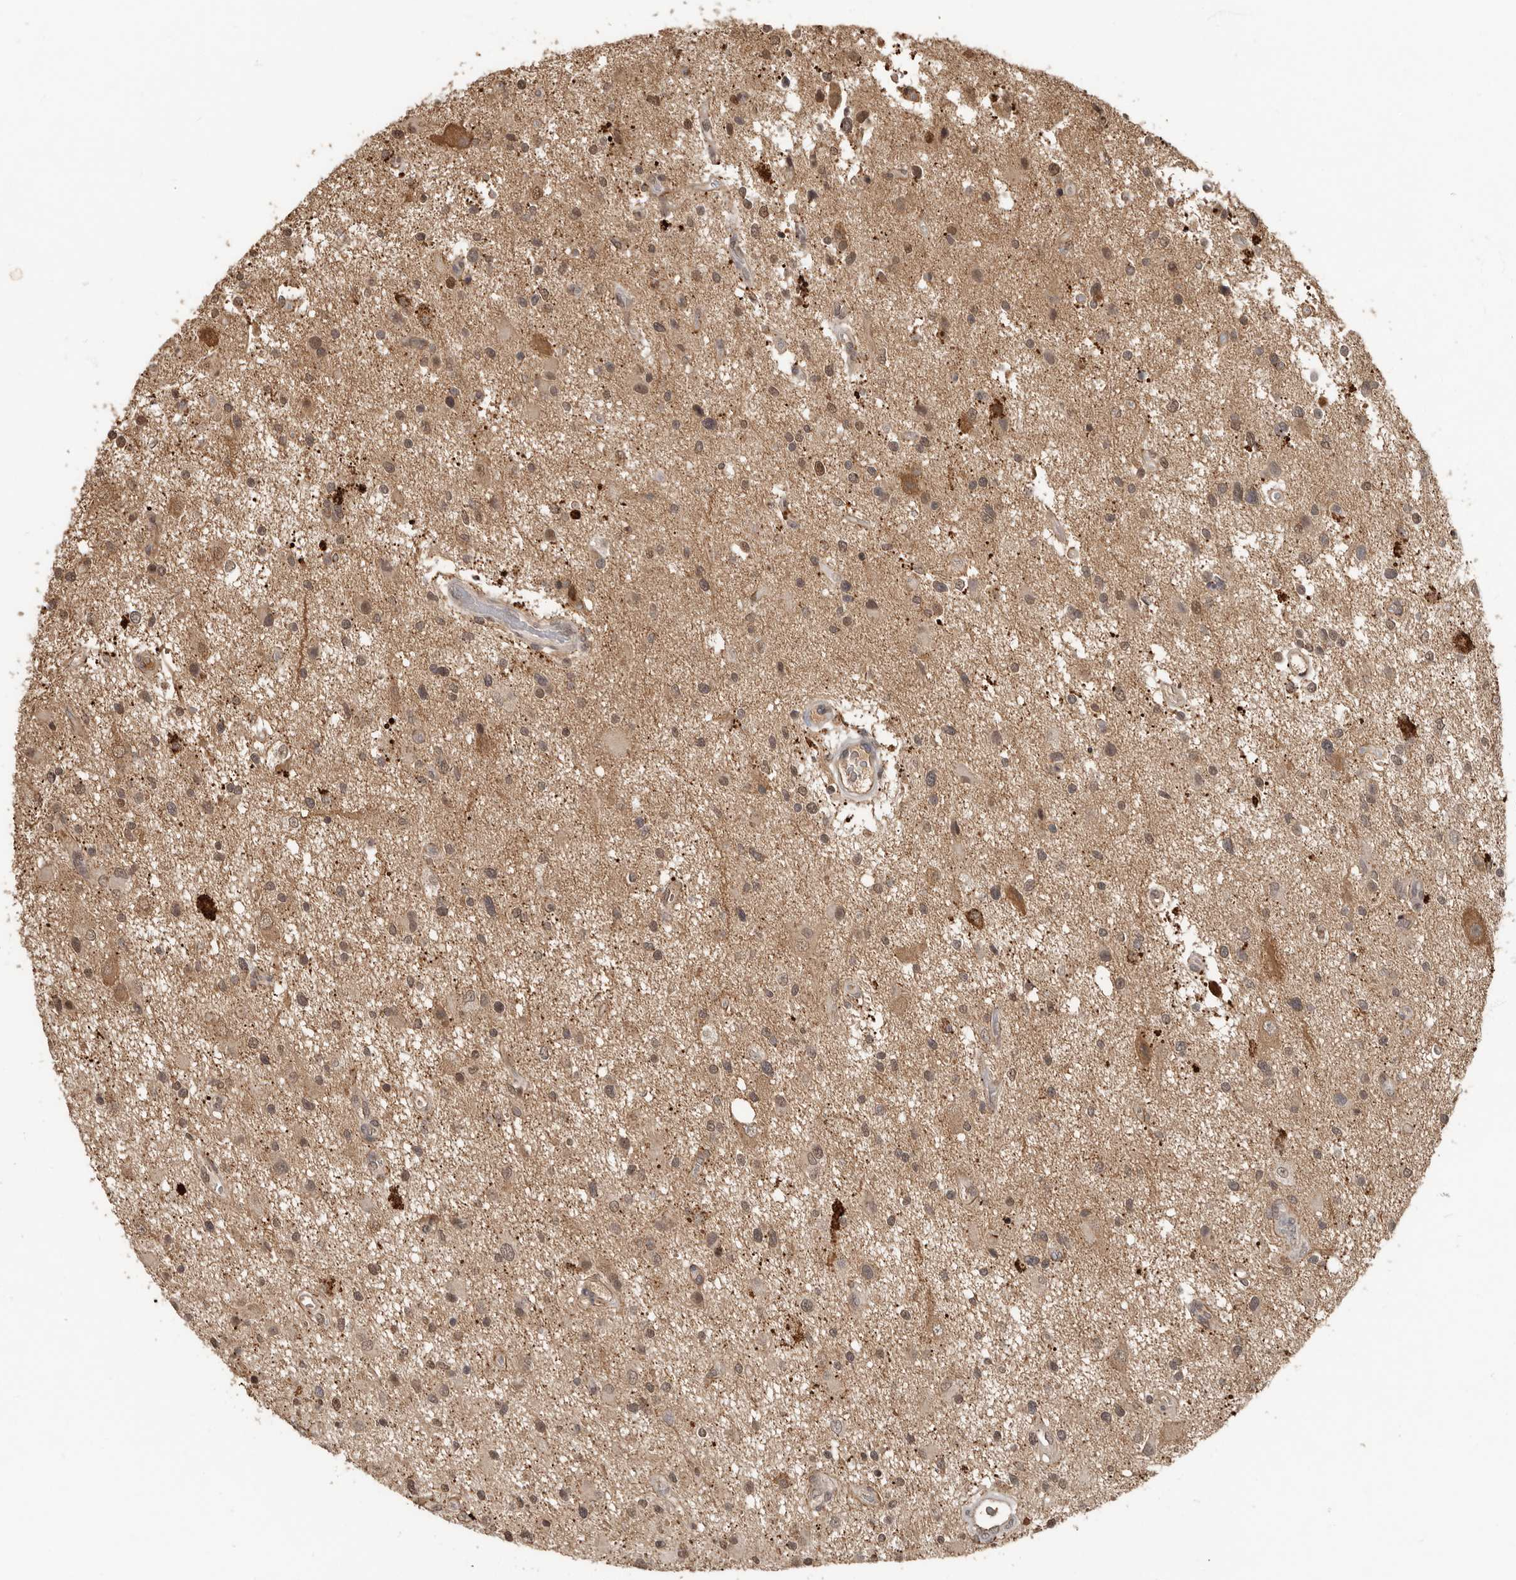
{"staining": {"intensity": "weak", "quantity": ">75%", "location": "nuclear"}, "tissue": "glioma", "cell_type": "Tumor cells", "image_type": "cancer", "snomed": [{"axis": "morphology", "description": "Glioma, malignant, High grade"}, {"axis": "topography", "description": "Brain"}], "caption": "Weak nuclear protein expression is appreciated in approximately >75% of tumor cells in glioma.", "gene": "LRGUK", "patient": {"sex": "male", "age": 33}}